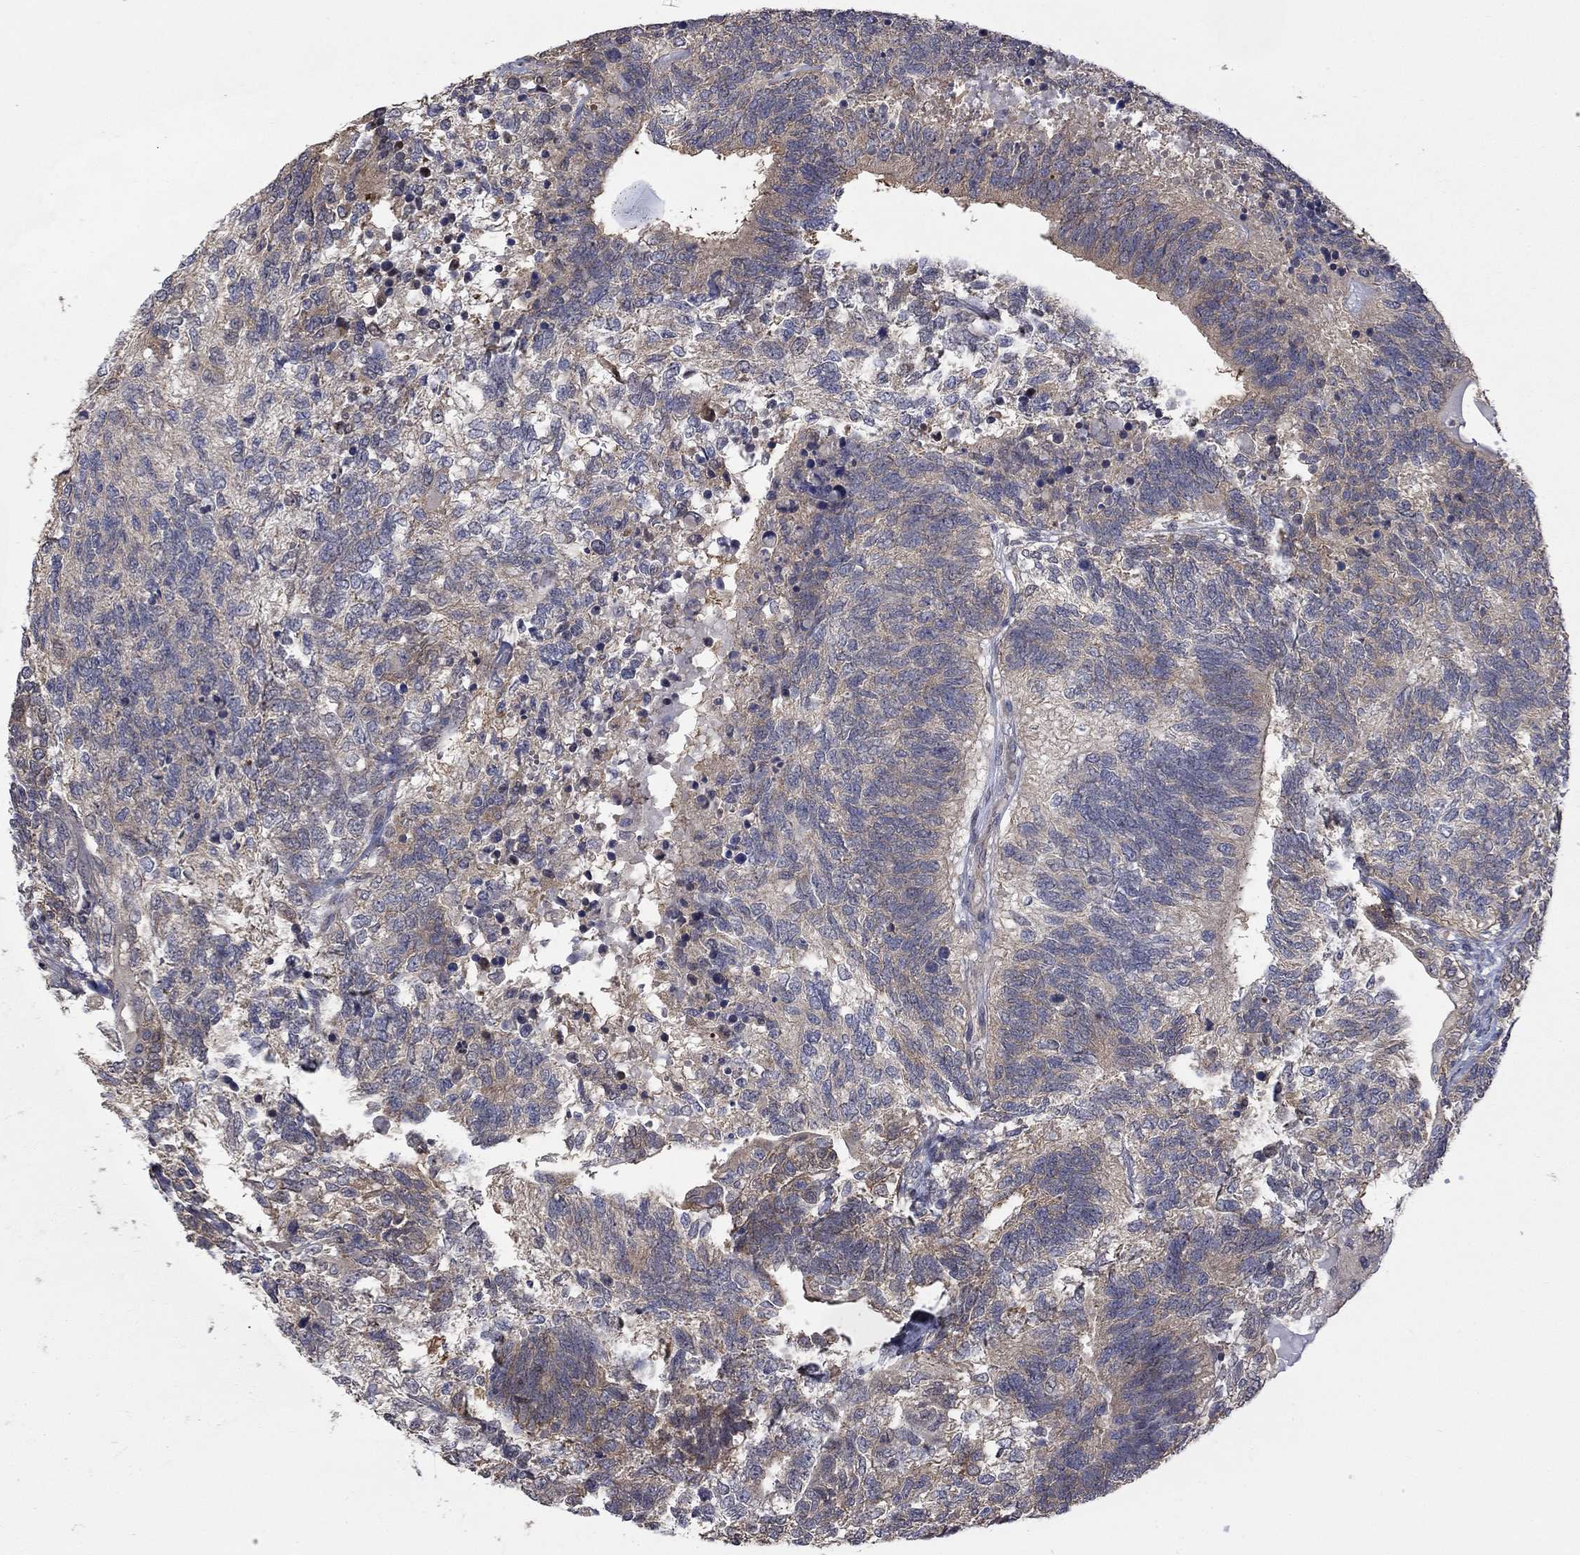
{"staining": {"intensity": "negative", "quantity": "none", "location": "none"}, "tissue": "testis cancer", "cell_type": "Tumor cells", "image_type": "cancer", "snomed": [{"axis": "morphology", "description": "Seminoma, NOS"}, {"axis": "morphology", "description": "Carcinoma, Embryonal, NOS"}, {"axis": "topography", "description": "Testis"}], "caption": "A micrograph of human seminoma (testis) is negative for staining in tumor cells.", "gene": "PDZD2", "patient": {"sex": "male", "age": 41}}